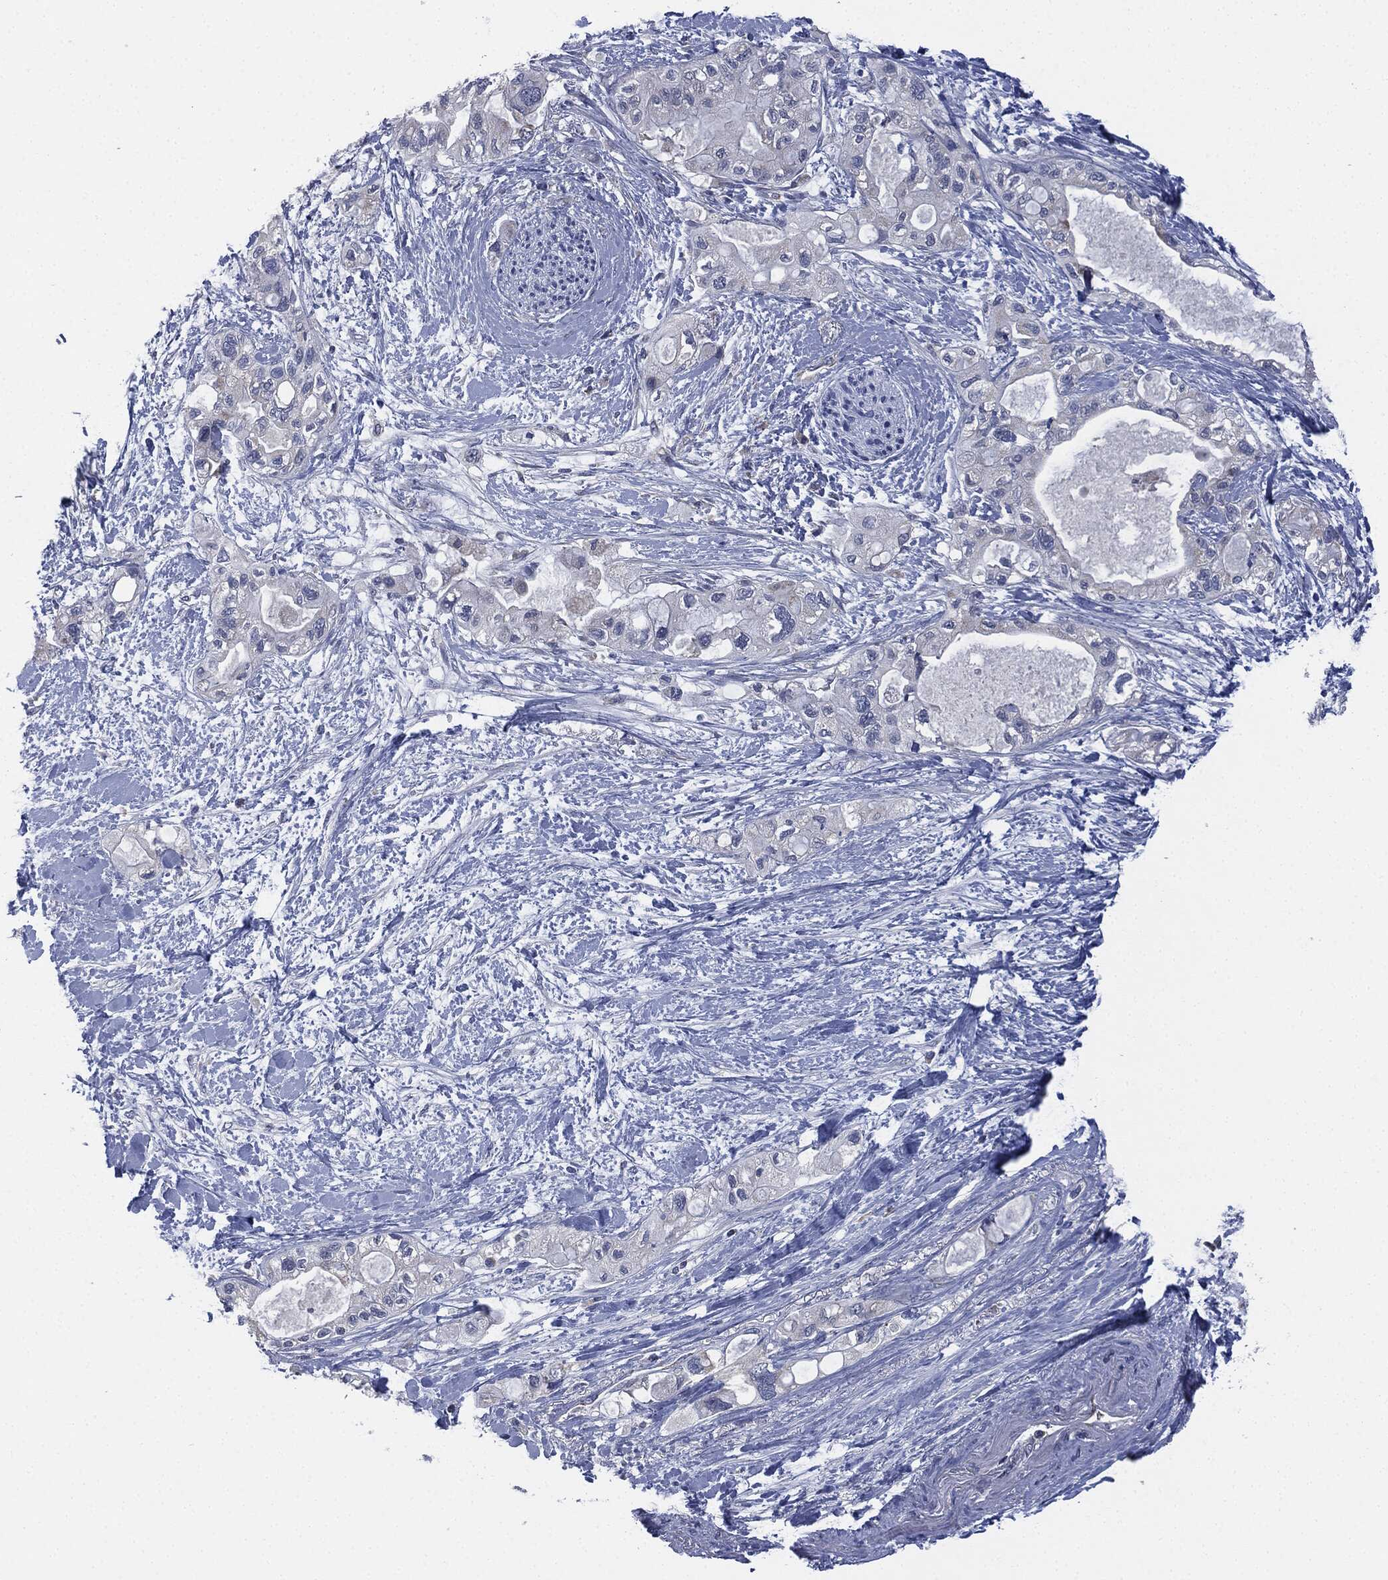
{"staining": {"intensity": "negative", "quantity": "none", "location": "none"}, "tissue": "pancreatic cancer", "cell_type": "Tumor cells", "image_type": "cancer", "snomed": [{"axis": "morphology", "description": "Adenocarcinoma, NOS"}, {"axis": "topography", "description": "Pancreas"}], "caption": "Adenocarcinoma (pancreatic) stained for a protein using immunohistochemistry (IHC) shows no staining tumor cells.", "gene": "SIGLEC9", "patient": {"sex": "female", "age": 56}}